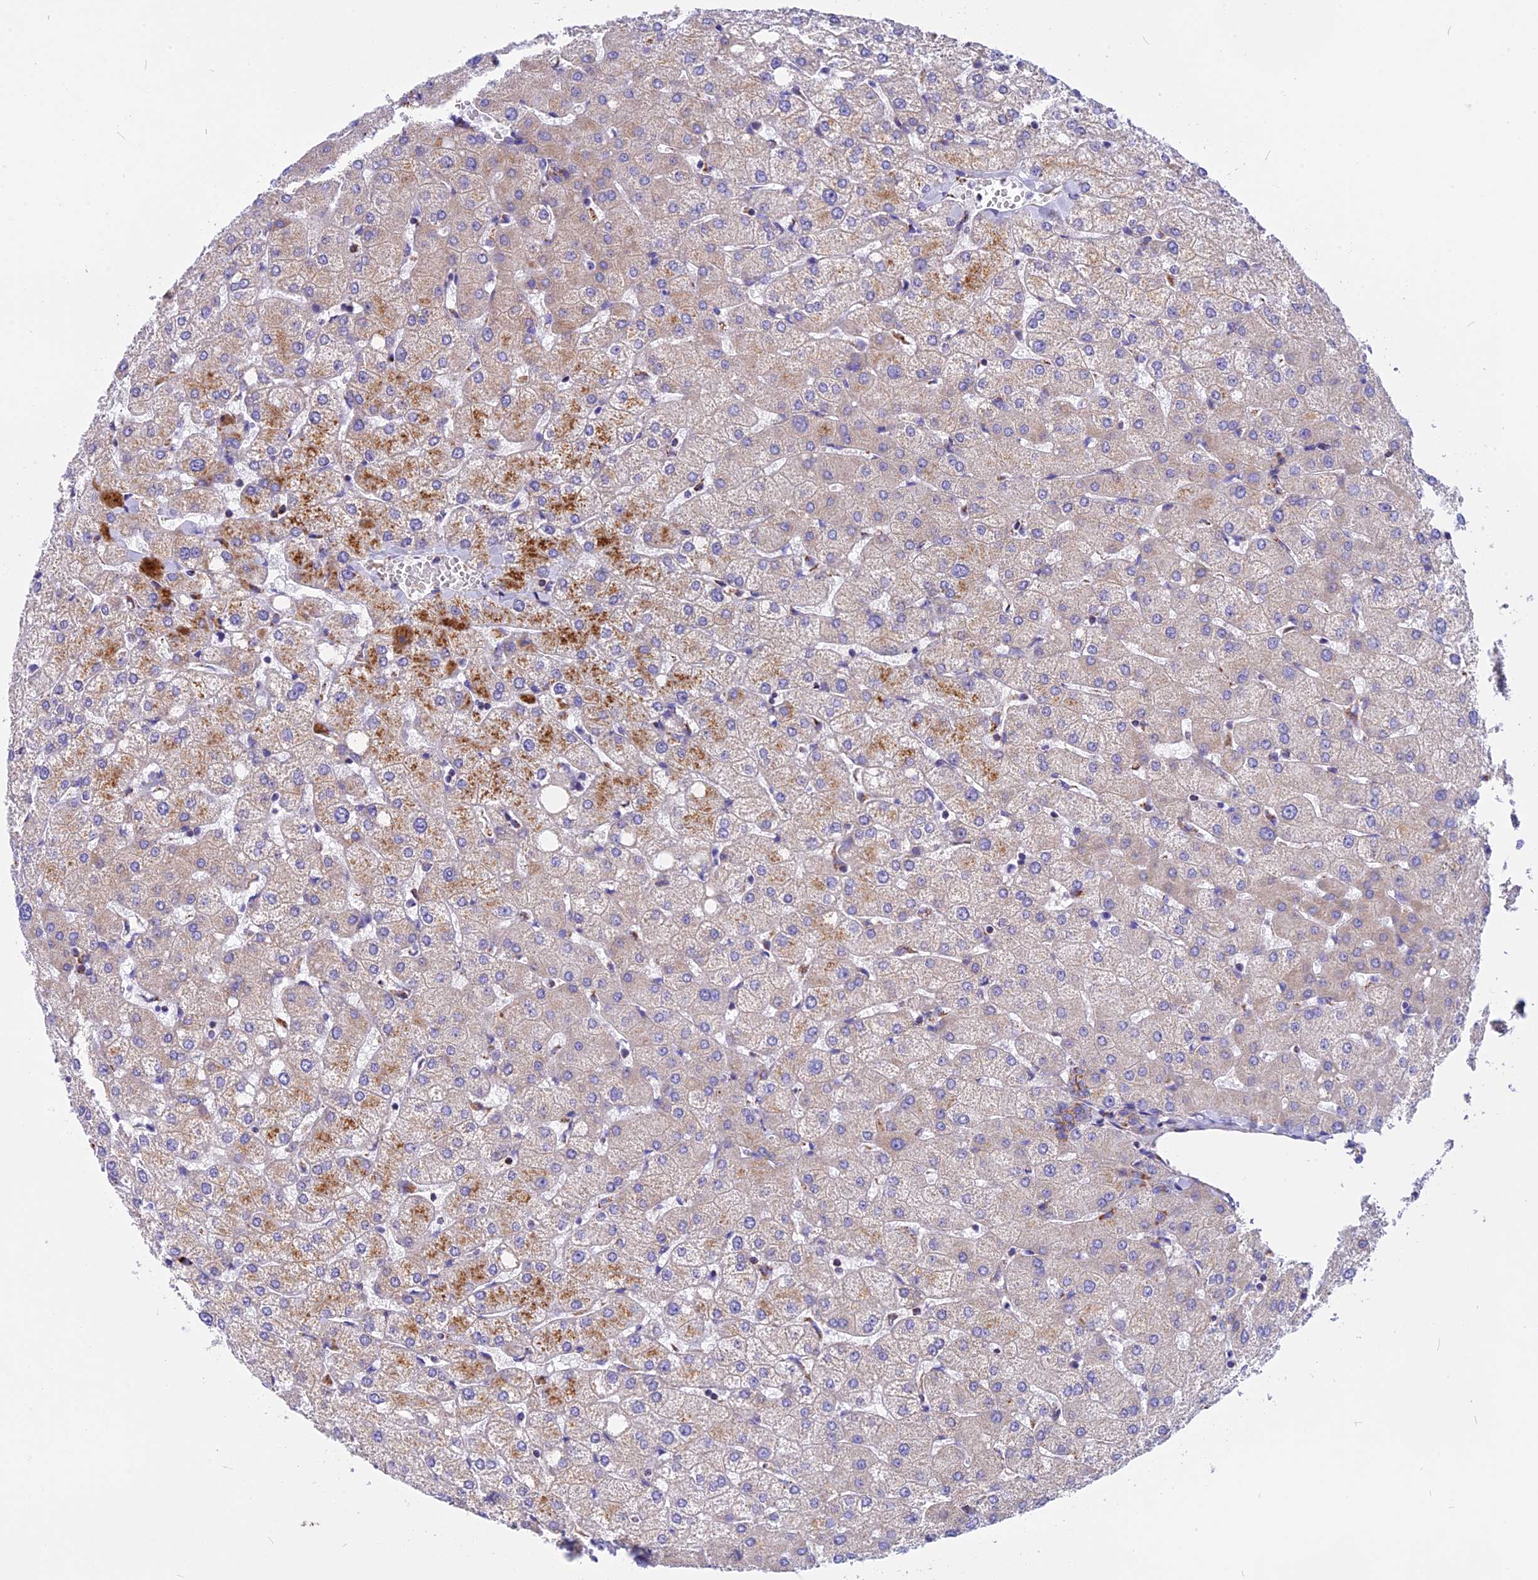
{"staining": {"intensity": "moderate", "quantity": "25%-75%", "location": "cytoplasmic/membranous"}, "tissue": "liver", "cell_type": "Cholangiocytes", "image_type": "normal", "snomed": [{"axis": "morphology", "description": "Normal tissue, NOS"}, {"axis": "topography", "description": "Liver"}], "caption": "Brown immunohistochemical staining in normal human liver exhibits moderate cytoplasmic/membranous positivity in approximately 25%-75% of cholangiocytes. (Brightfield microscopy of DAB IHC at high magnification).", "gene": "VDAC2", "patient": {"sex": "female", "age": 54}}